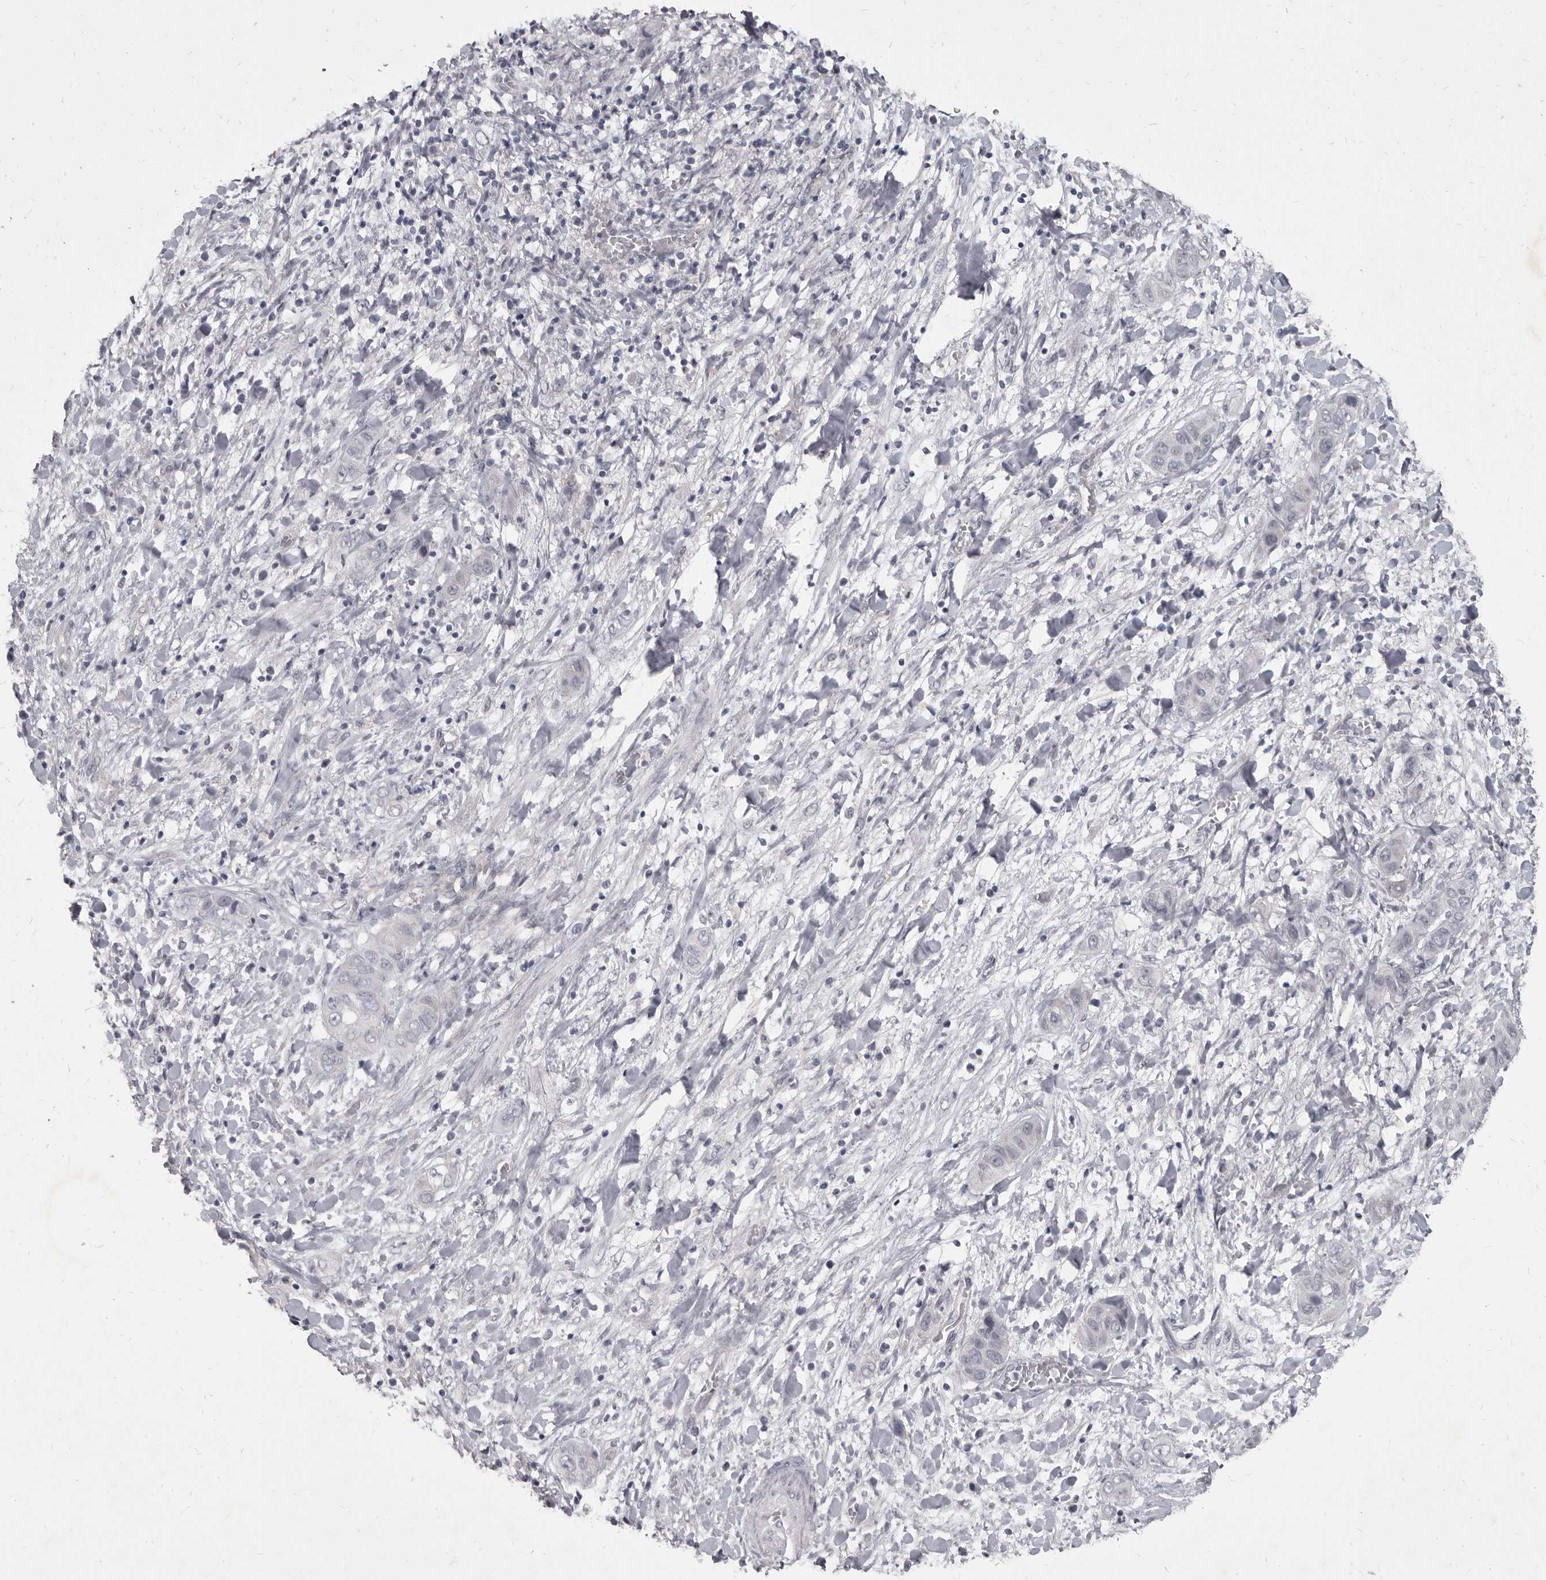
{"staining": {"intensity": "negative", "quantity": "none", "location": "none"}, "tissue": "liver cancer", "cell_type": "Tumor cells", "image_type": "cancer", "snomed": [{"axis": "morphology", "description": "Cholangiocarcinoma"}, {"axis": "topography", "description": "Liver"}], "caption": "Tumor cells show no significant protein positivity in liver cholangiocarcinoma.", "gene": "GSK3B", "patient": {"sex": "female", "age": 52}}